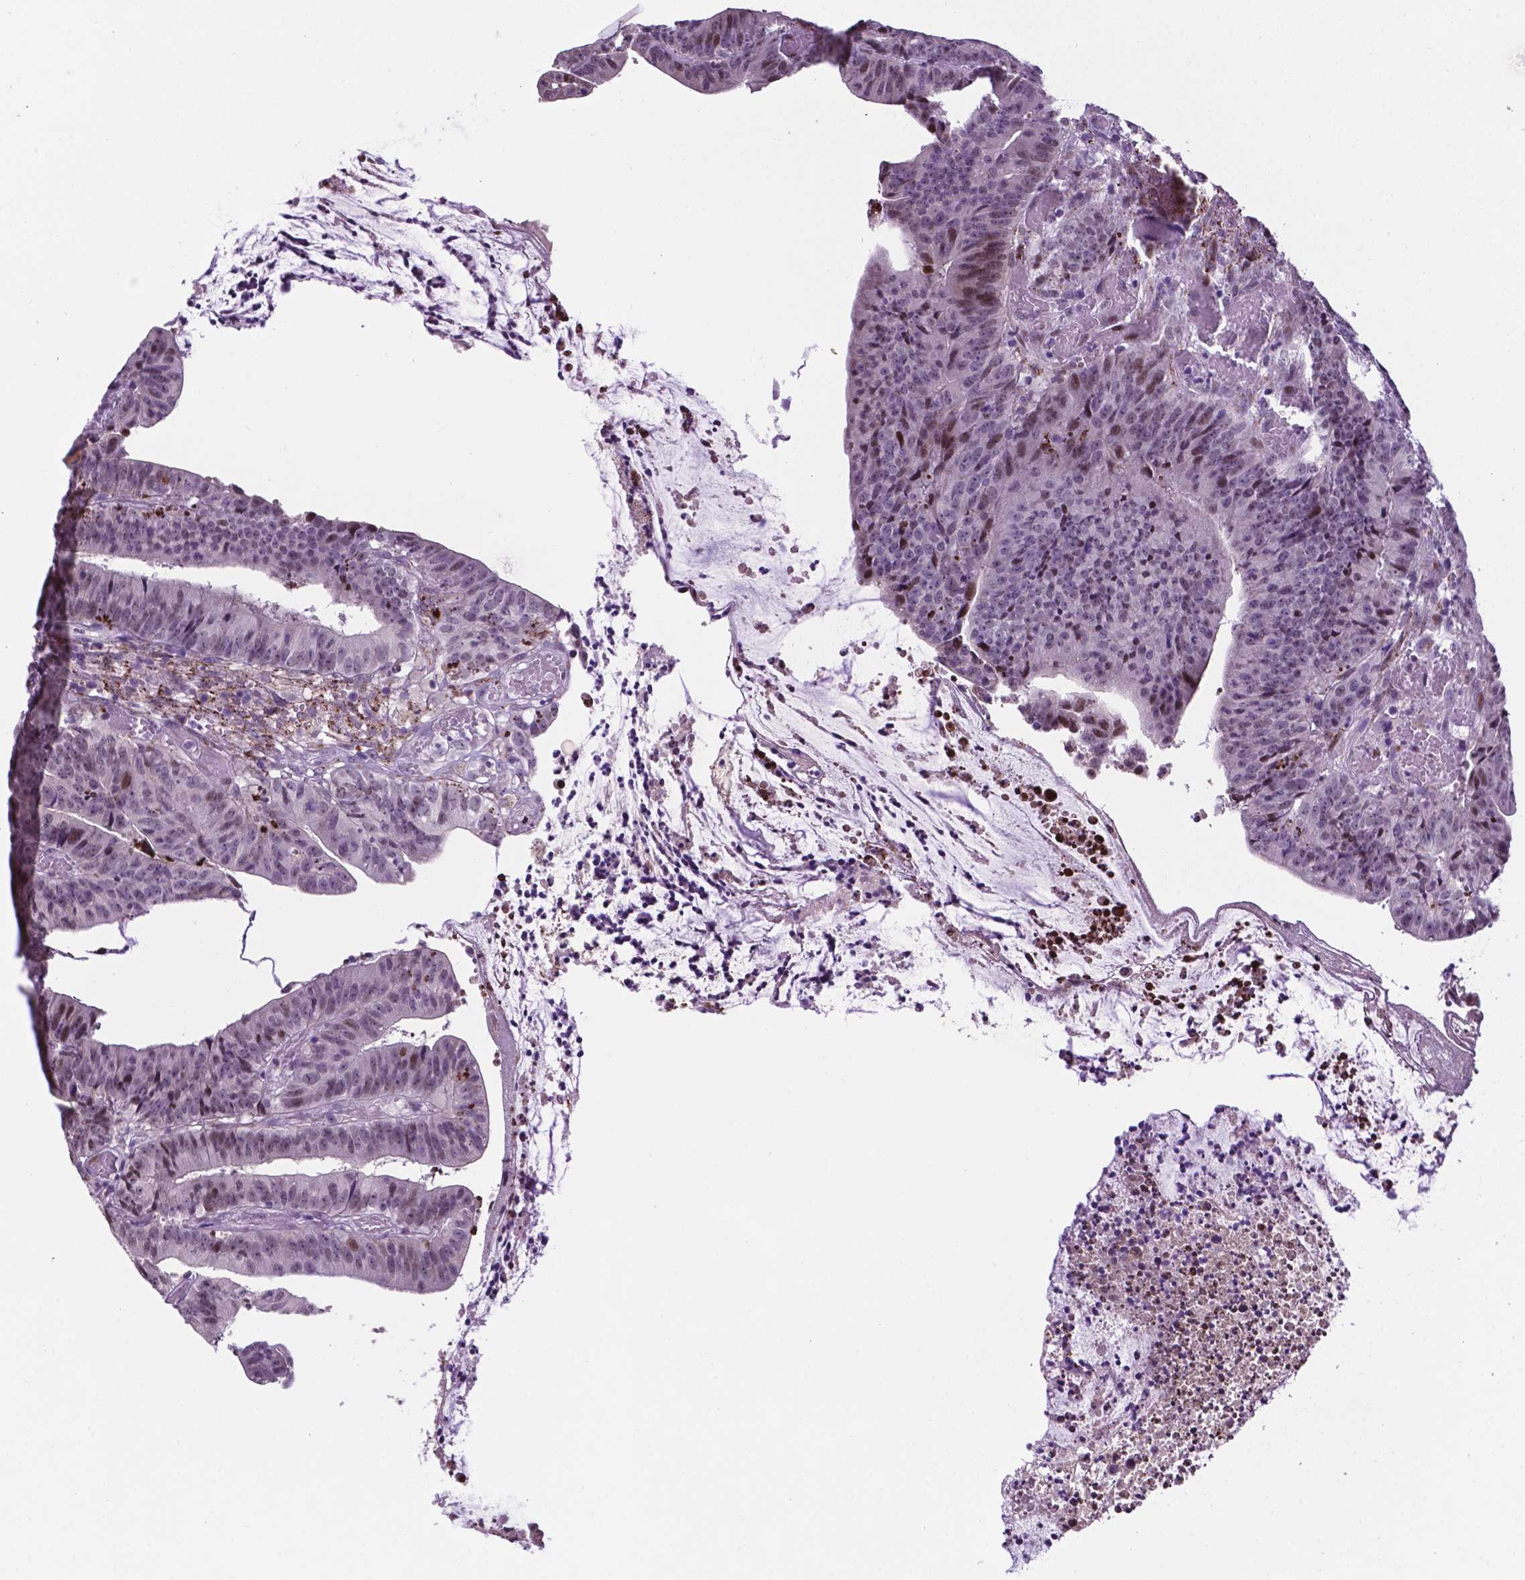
{"staining": {"intensity": "moderate", "quantity": "<25%", "location": "nuclear"}, "tissue": "colorectal cancer", "cell_type": "Tumor cells", "image_type": "cancer", "snomed": [{"axis": "morphology", "description": "Adenocarcinoma, NOS"}, {"axis": "topography", "description": "Colon"}], "caption": "Tumor cells exhibit low levels of moderate nuclear positivity in approximately <25% of cells in human adenocarcinoma (colorectal). (DAB = brown stain, brightfield microscopy at high magnification).", "gene": "SMAD3", "patient": {"sex": "female", "age": 78}}